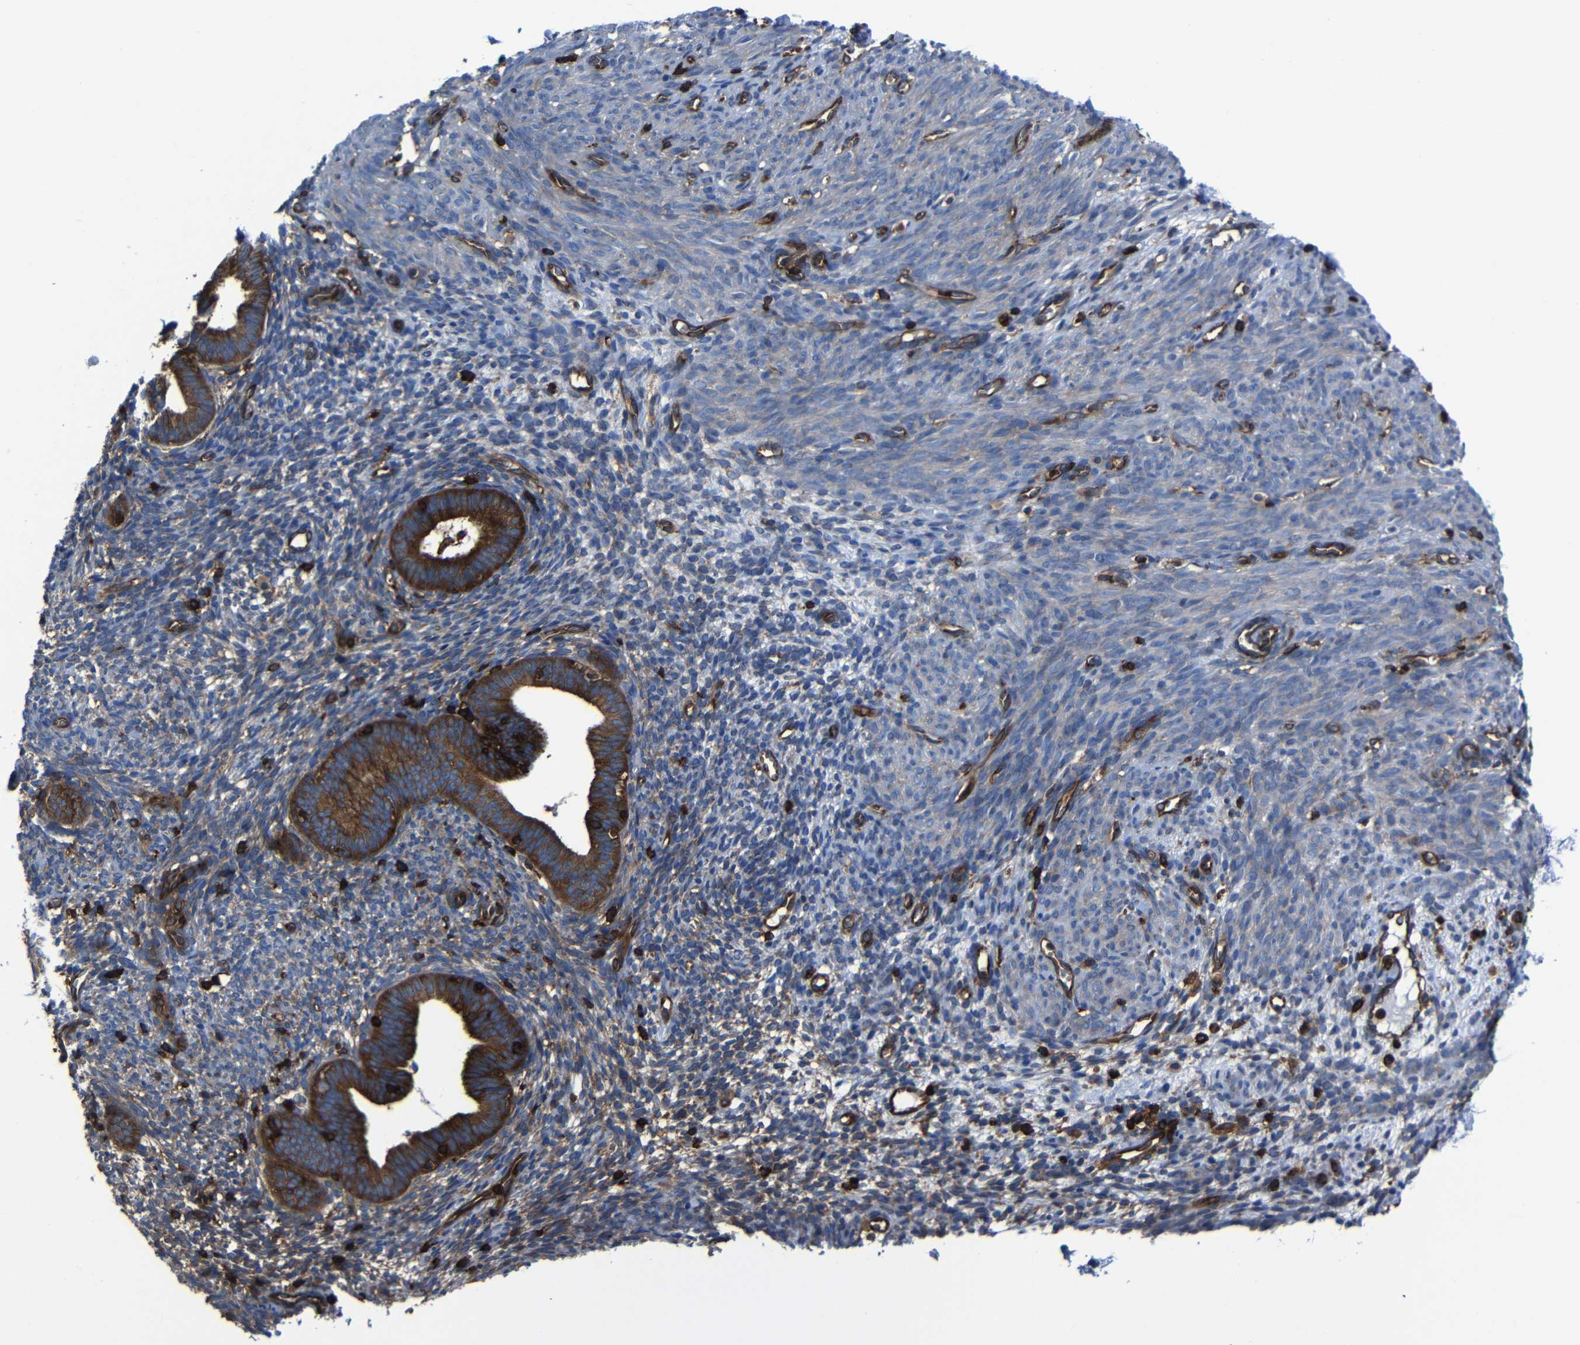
{"staining": {"intensity": "weak", "quantity": "25%-75%", "location": "cytoplasmic/membranous"}, "tissue": "endometrium", "cell_type": "Cells in endometrial stroma", "image_type": "normal", "snomed": [{"axis": "morphology", "description": "Normal tissue, NOS"}, {"axis": "morphology", "description": "Adenocarcinoma, NOS"}, {"axis": "topography", "description": "Endometrium"}, {"axis": "topography", "description": "Ovary"}], "caption": "A histopathology image of endometrium stained for a protein exhibits weak cytoplasmic/membranous brown staining in cells in endometrial stroma. The protein of interest is stained brown, and the nuclei are stained in blue (DAB IHC with brightfield microscopy, high magnification).", "gene": "ARHGEF1", "patient": {"sex": "female", "age": 68}}